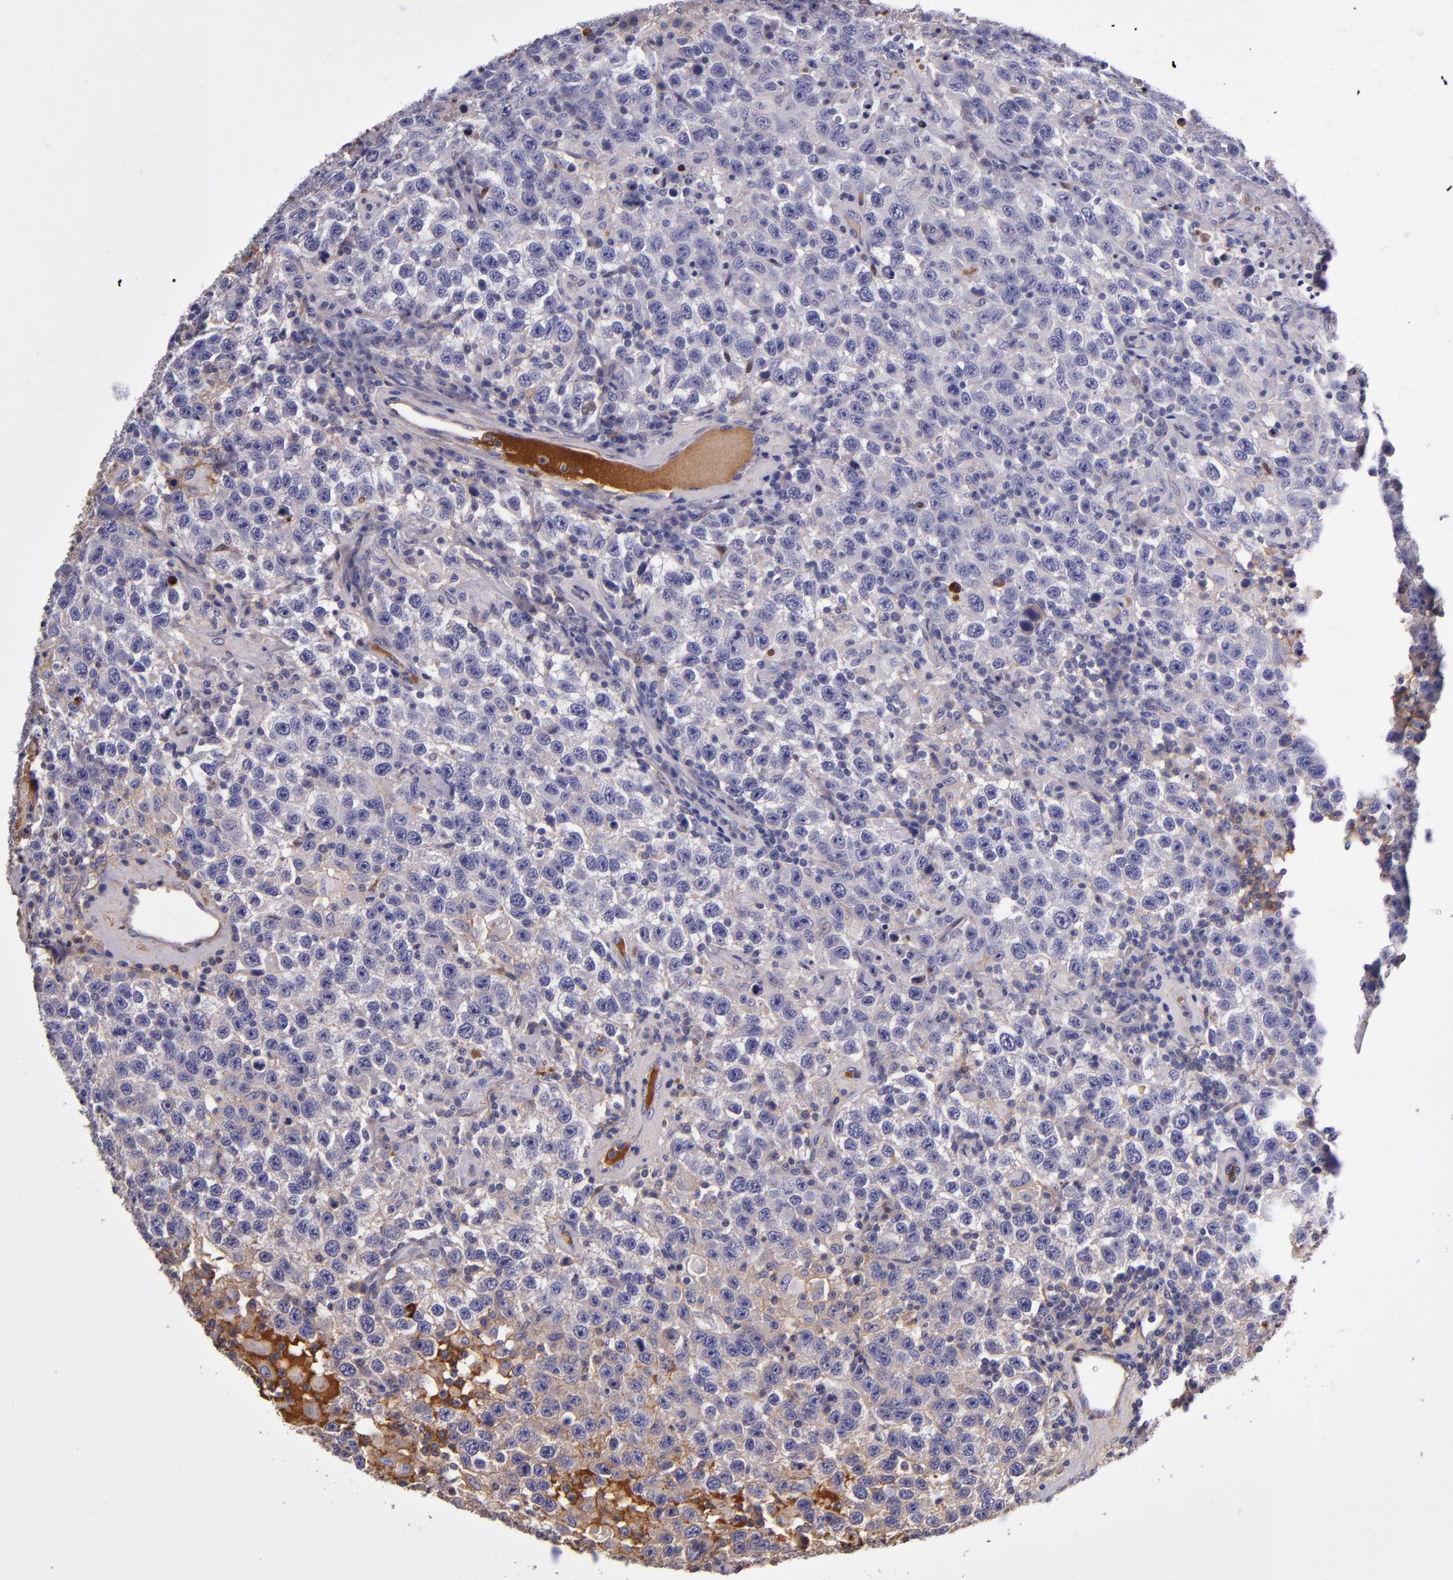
{"staining": {"intensity": "weak", "quantity": "25%-75%", "location": "cytoplasmic/membranous"}, "tissue": "testis cancer", "cell_type": "Tumor cells", "image_type": "cancer", "snomed": [{"axis": "morphology", "description": "Seminoma, NOS"}, {"axis": "topography", "description": "Testis"}], "caption": "Protein staining of testis cancer (seminoma) tissue shows weak cytoplasmic/membranous staining in approximately 25%-75% of tumor cells.", "gene": "CLEC3B", "patient": {"sex": "male", "age": 41}}